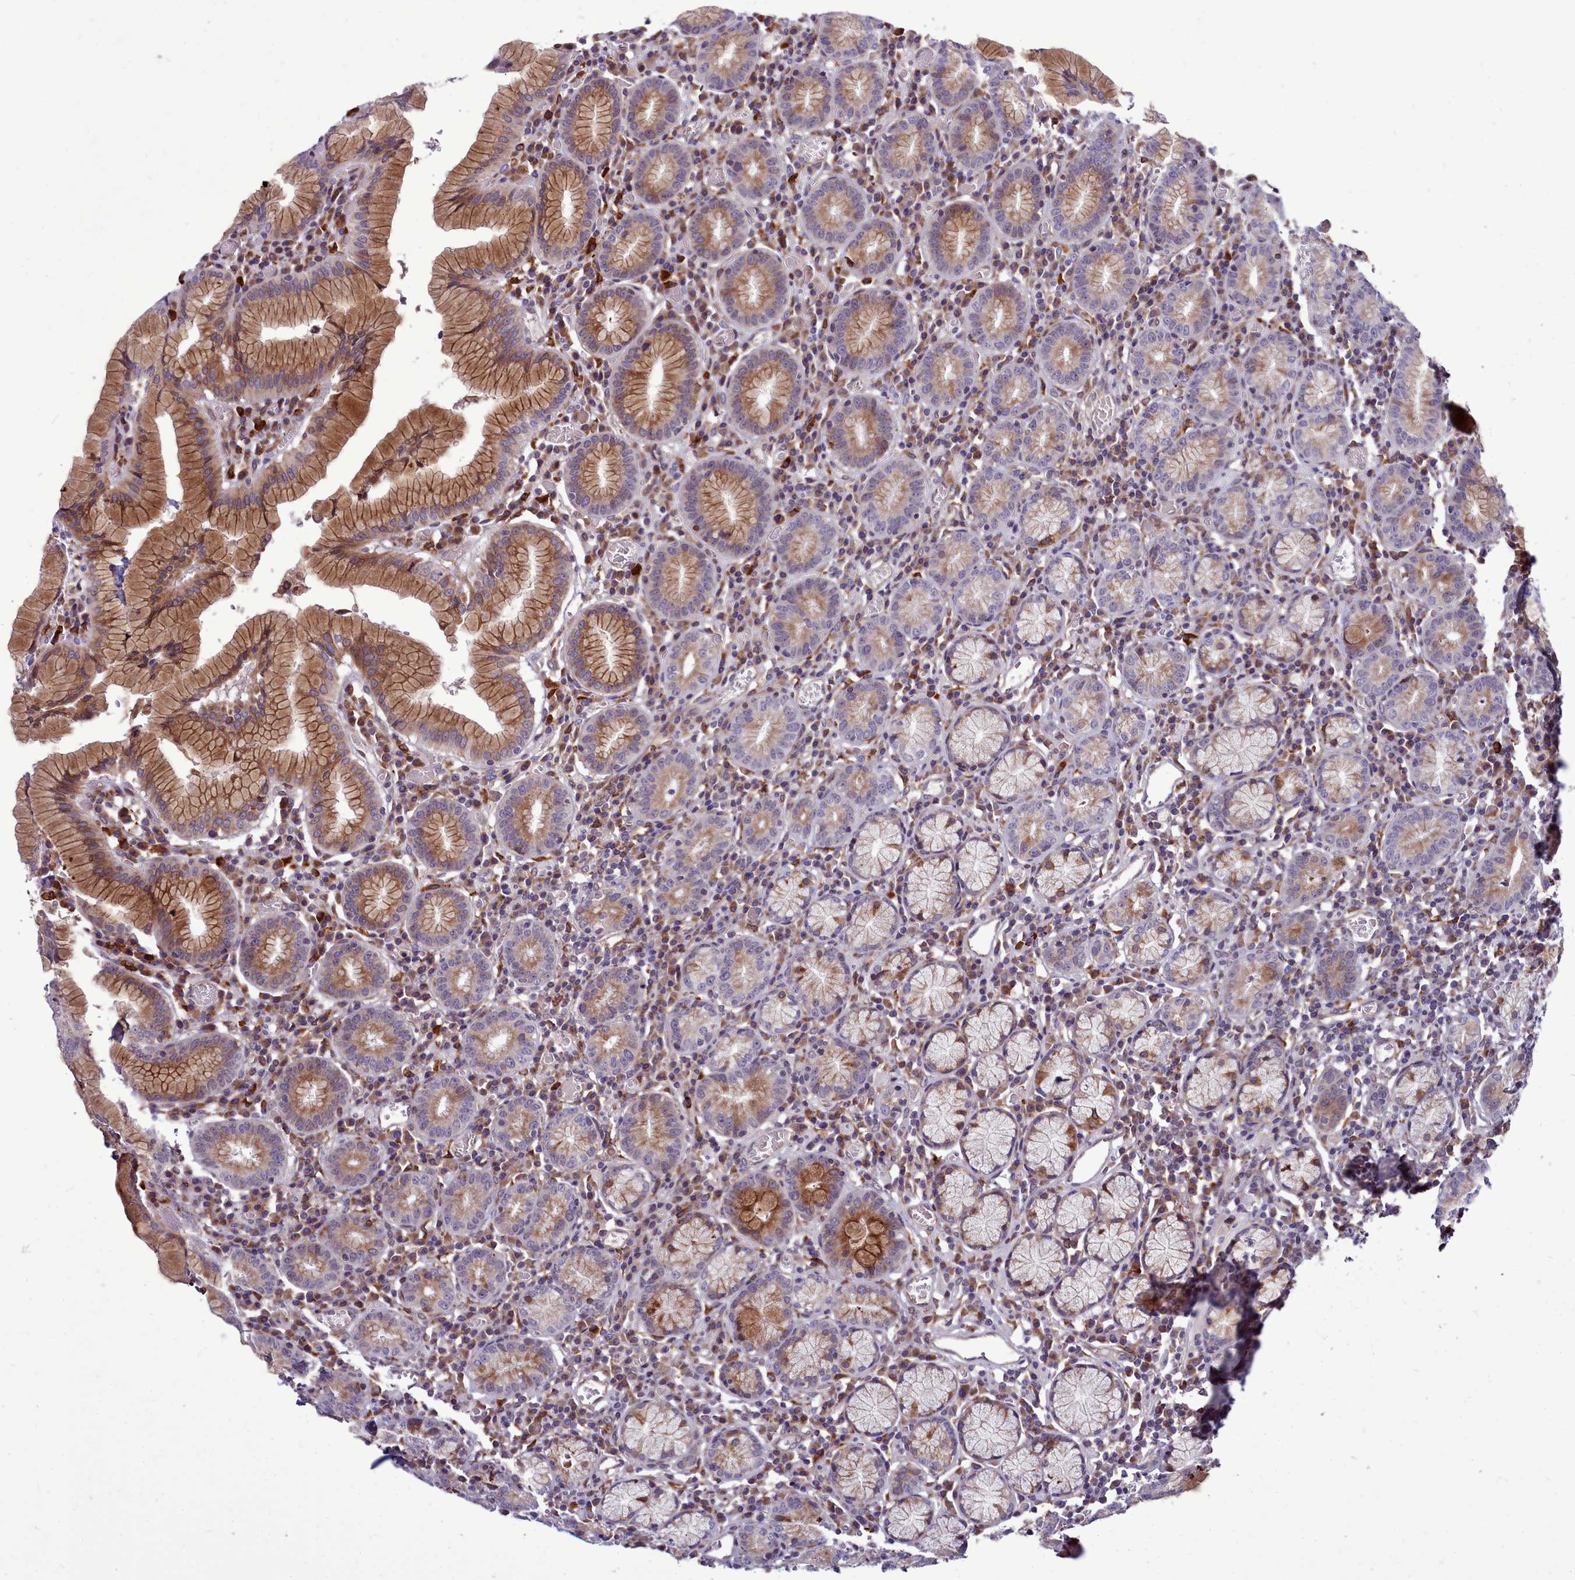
{"staining": {"intensity": "moderate", "quantity": "25%-75%", "location": "cytoplasmic/membranous"}, "tissue": "stomach", "cell_type": "Glandular cells", "image_type": "normal", "snomed": [{"axis": "morphology", "description": "Normal tissue, NOS"}, {"axis": "topography", "description": "Stomach"}], "caption": "Moderate cytoplasmic/membranous expression is appreciated in approximately 25%-75% of glandular cells in unremarkable stomach.", "gene": "RAPGEF4", "patient": {"sex": "male", "age": 55}}